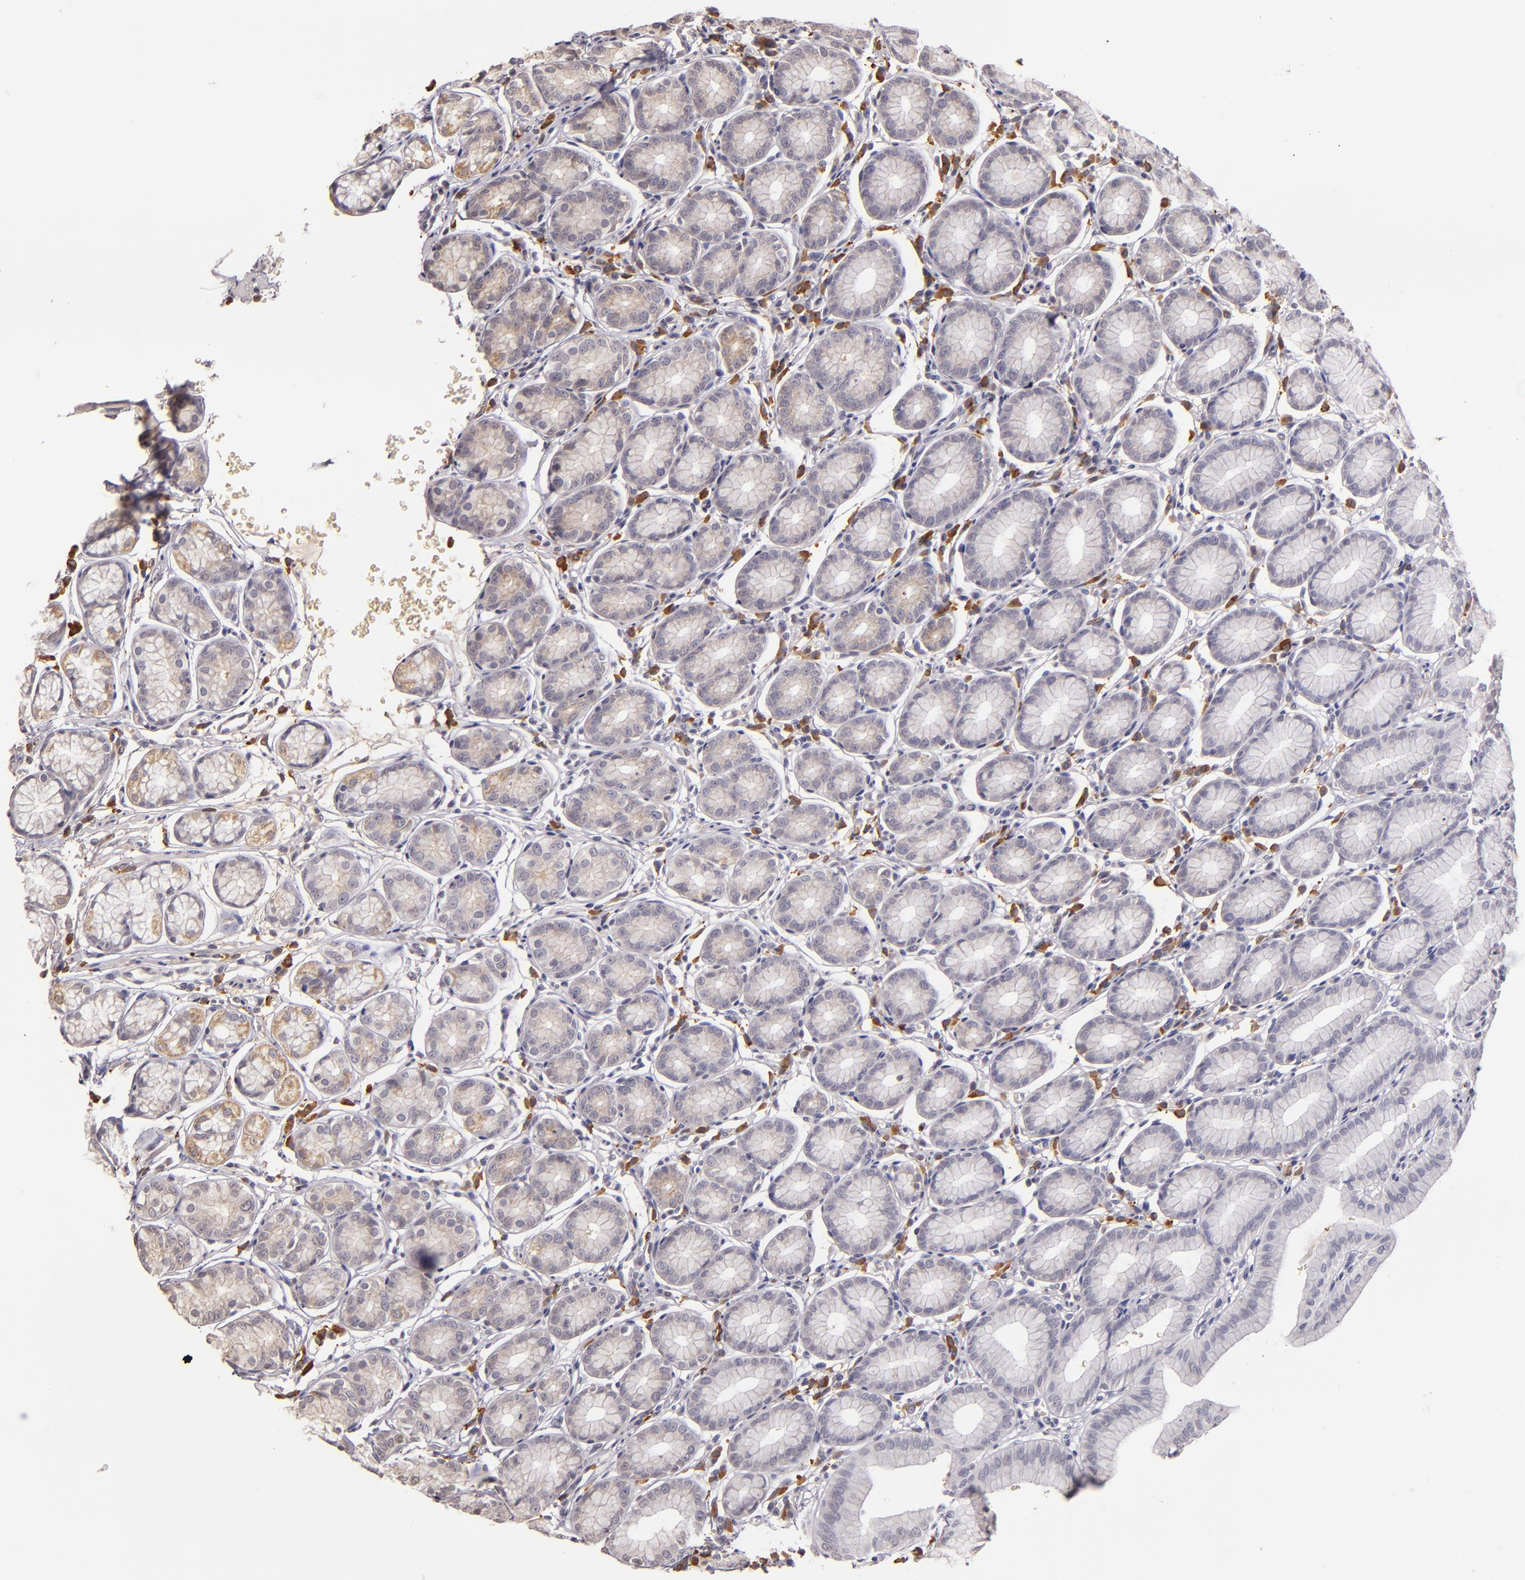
{"staining": {"intensity": "moderate", "quantity": "25%-75%", "location": "cytoplasmic/membranous"}, "tissue": "stomach", "cell_type": "Glandular cells", "image_type": "normal", "snomed": [{"axis": "morphology", "description": "Normal tissue, NOS"}, {"axis": "topography", "description": "Stomach"}], "caption": "Protein positivity by immunohistochemistry demonstrates moderate cytoplasmic/membranous staining in approximately 25%-75% of glandular cells in unremarkable stomach.", "gene": "ABL1", "patient": {"sex": "male", "age": 42}}